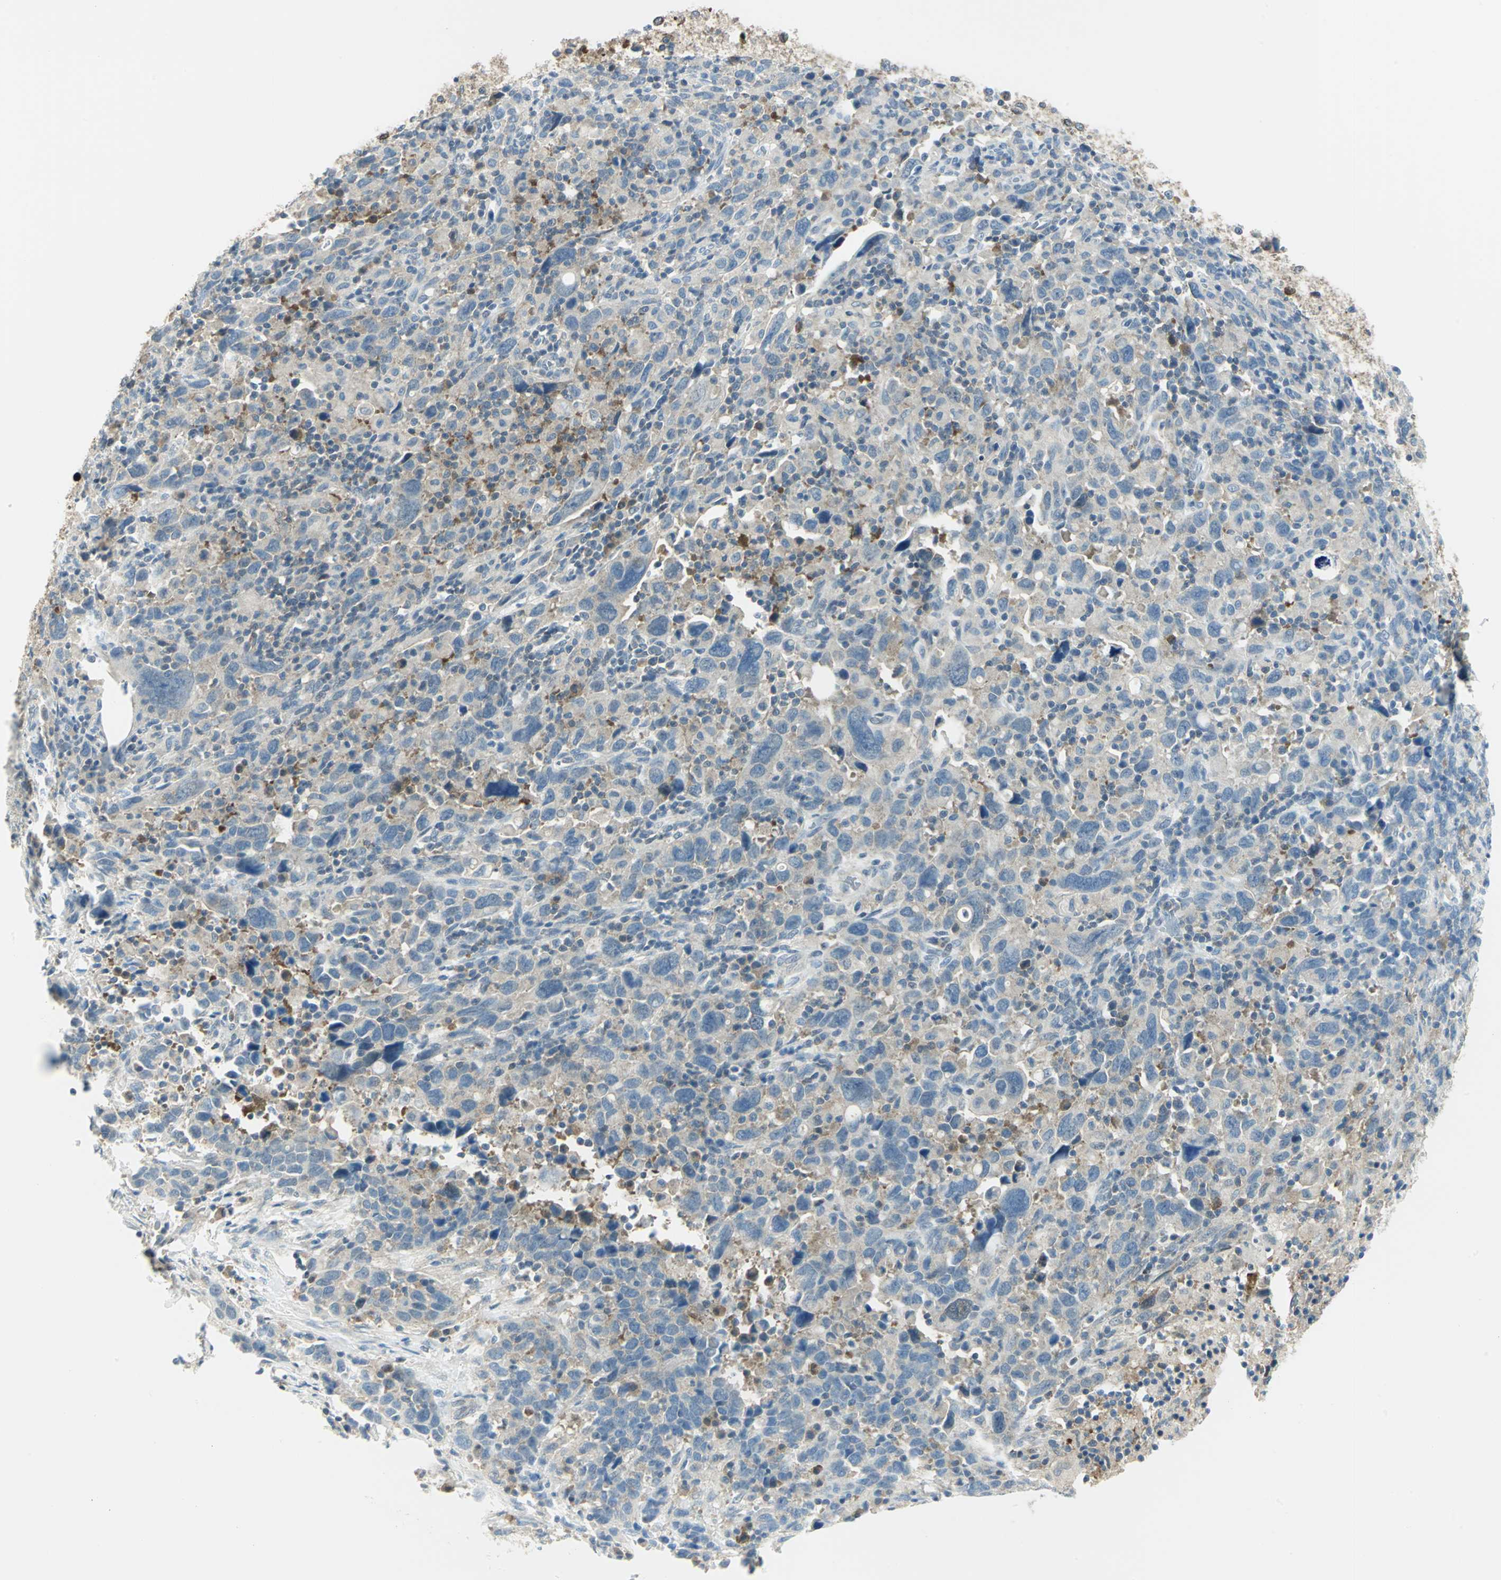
{"staining": {"intensity": "weak", "quantity": "25%-75%", "location": "cytoplasmic/membranous"}, "tissue": "urothelial cancer", "cell_type": "Tumor cells", "image_type": "cancer", "snomed": [{"axis": "morphology", "description": "Urothelial carcinoma, High grade"}, {"axis": "topography", "description": "Urinary bladder"}], "caption": "Protein analysis of urothelial cancer tissue shows weak cytoplasmic/membranous positivity in approximately 25%-75% of tumor cells.", "gene": "ALDOA", "patient": {"sex": "male", "age": 61}}